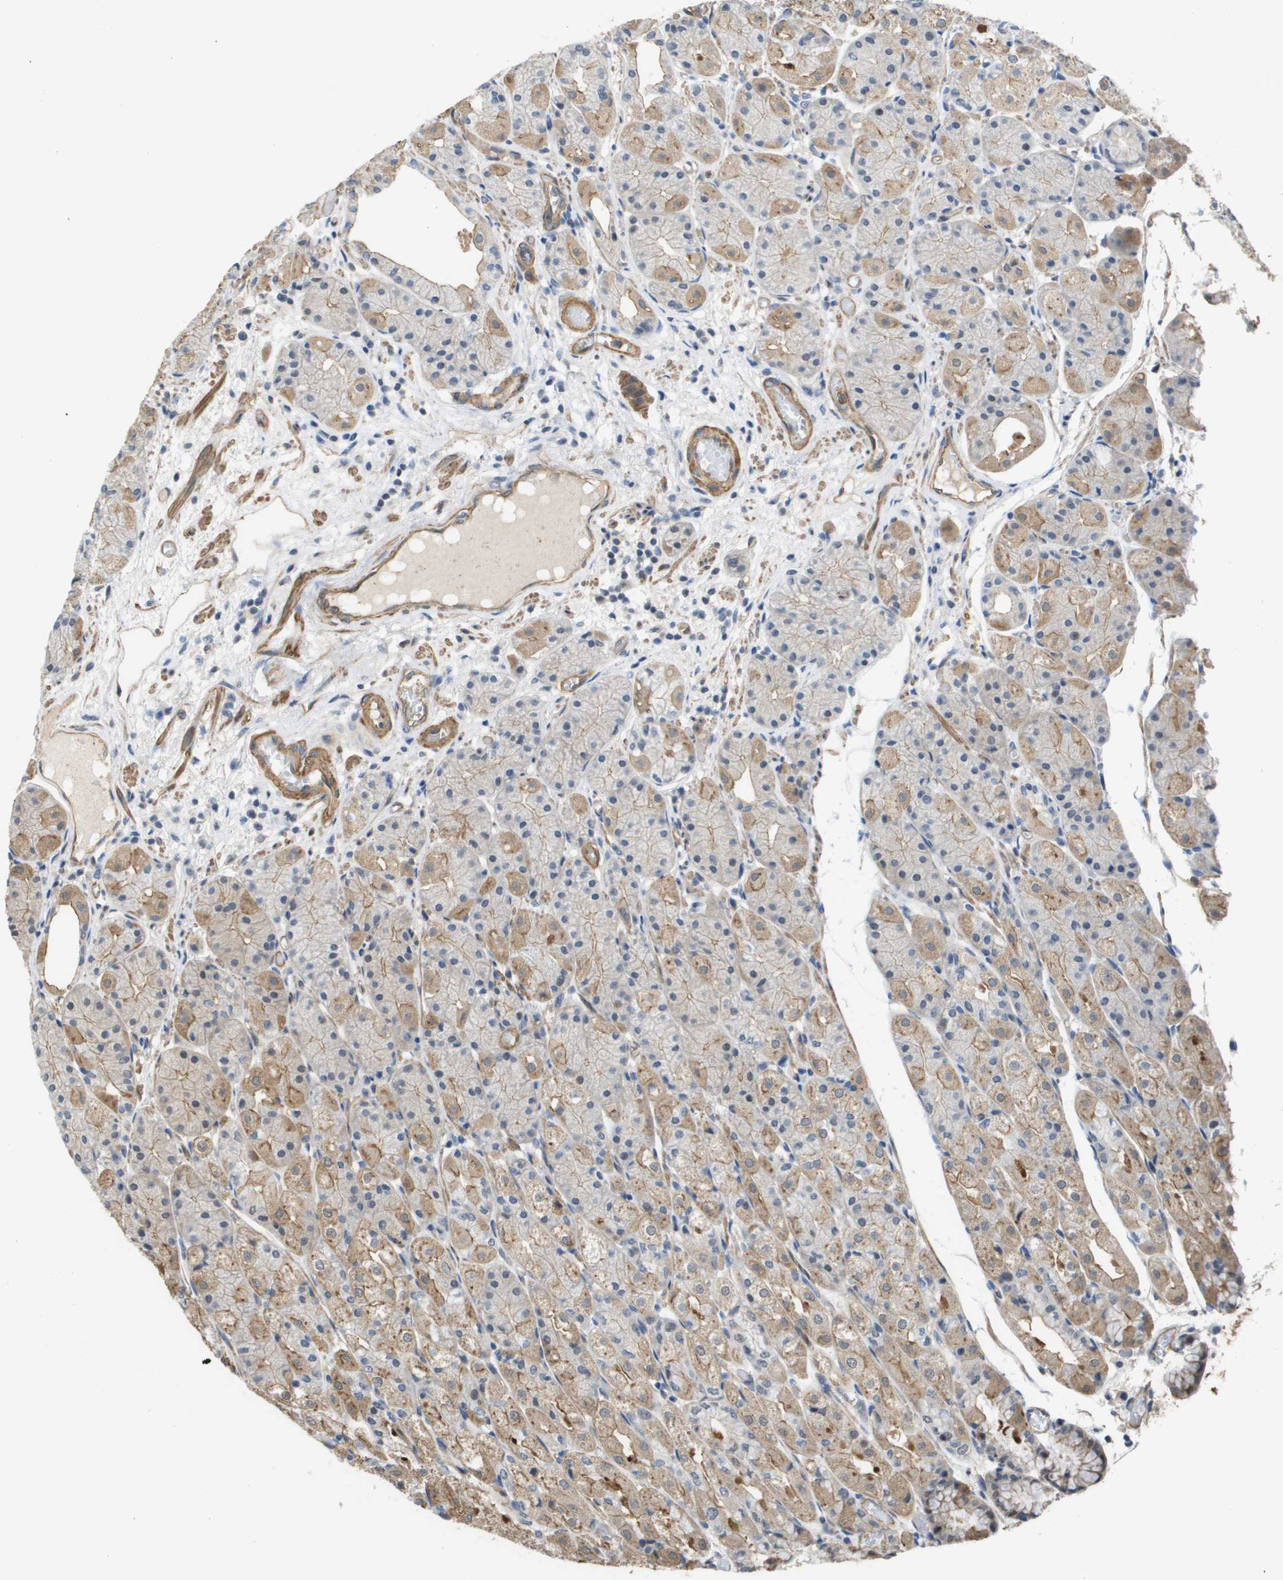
{"staining": {"intensity": "moderate", "quantity": "<25%", "location": "cytoplasmic/membranous,nuclear"}, "tissue": "stomach", "cell_type": "Glandular cells", "image_type": "normal", "snomed": [{"axis": "morphology", "description": "Normal tissue, NOS"}, {"axis": "topography", "description": "Stomach, upper"}], "caption": "Immunohistochemical staining of benign stomach displays <25% levels of moderate cytoplasmic/membranous,nuclear protein positivity in about <25% of glandular cells.", "gene": "RNF112", "patient": {"sex": "male", "age": 72}}